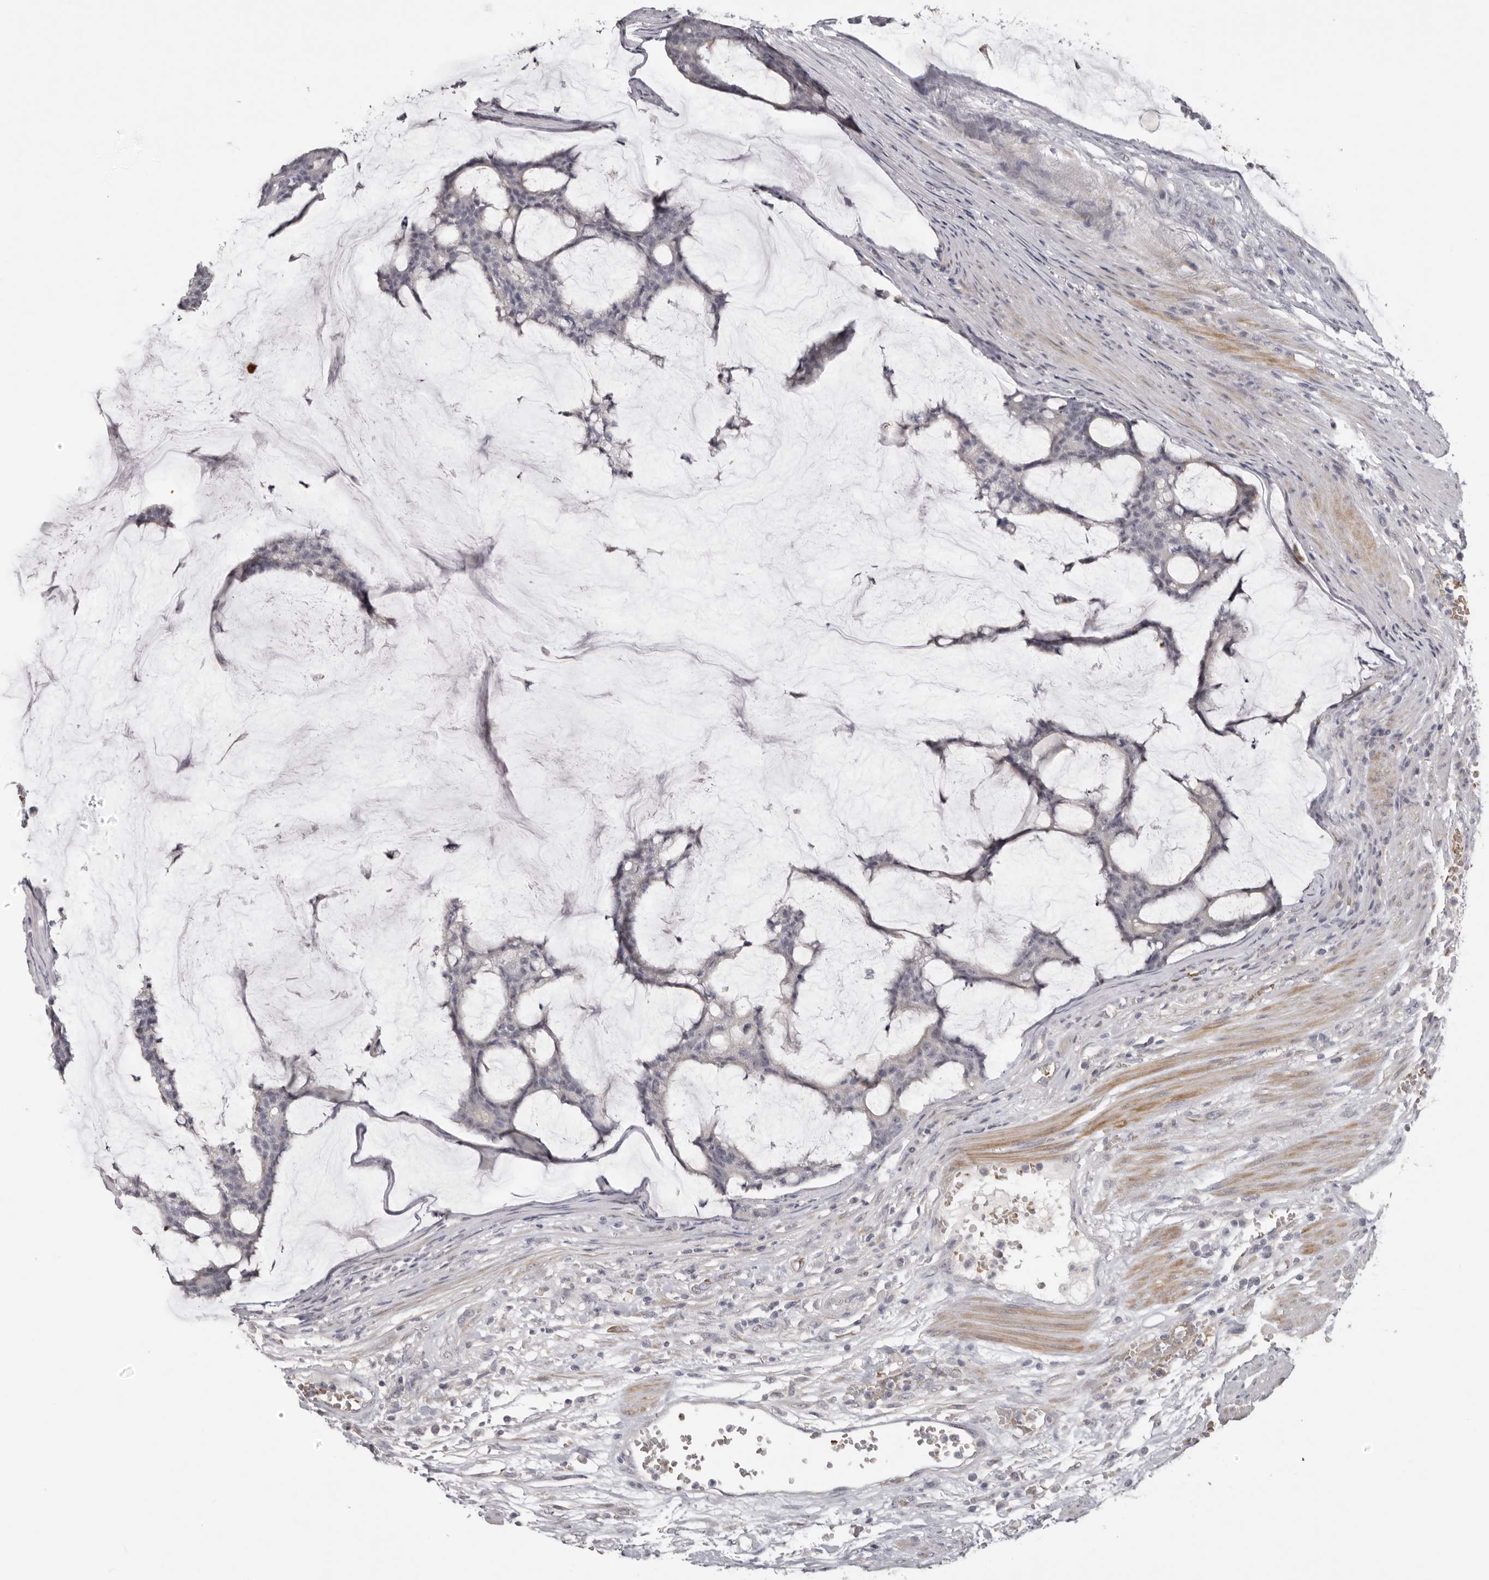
{"staining": {"intensity": "negative", "quantity": "none", "location": "none"}, "tissue": "colorectal cancer", "cell_type": "Tumor cells", "image_type": "cancer", "snomed": [{"axis": "morphology", "description": "Adenocarcinoma, NOS"}, {"axis": "topography", "description": "Colon"}], "caption": "Colorectal cancer (adenocarcinoma) stained for a protein using immunohistochemistry exhibits no positivity tumor cells.", "gene": "TNR", "patient": {"sex": "female", "age": 84}}